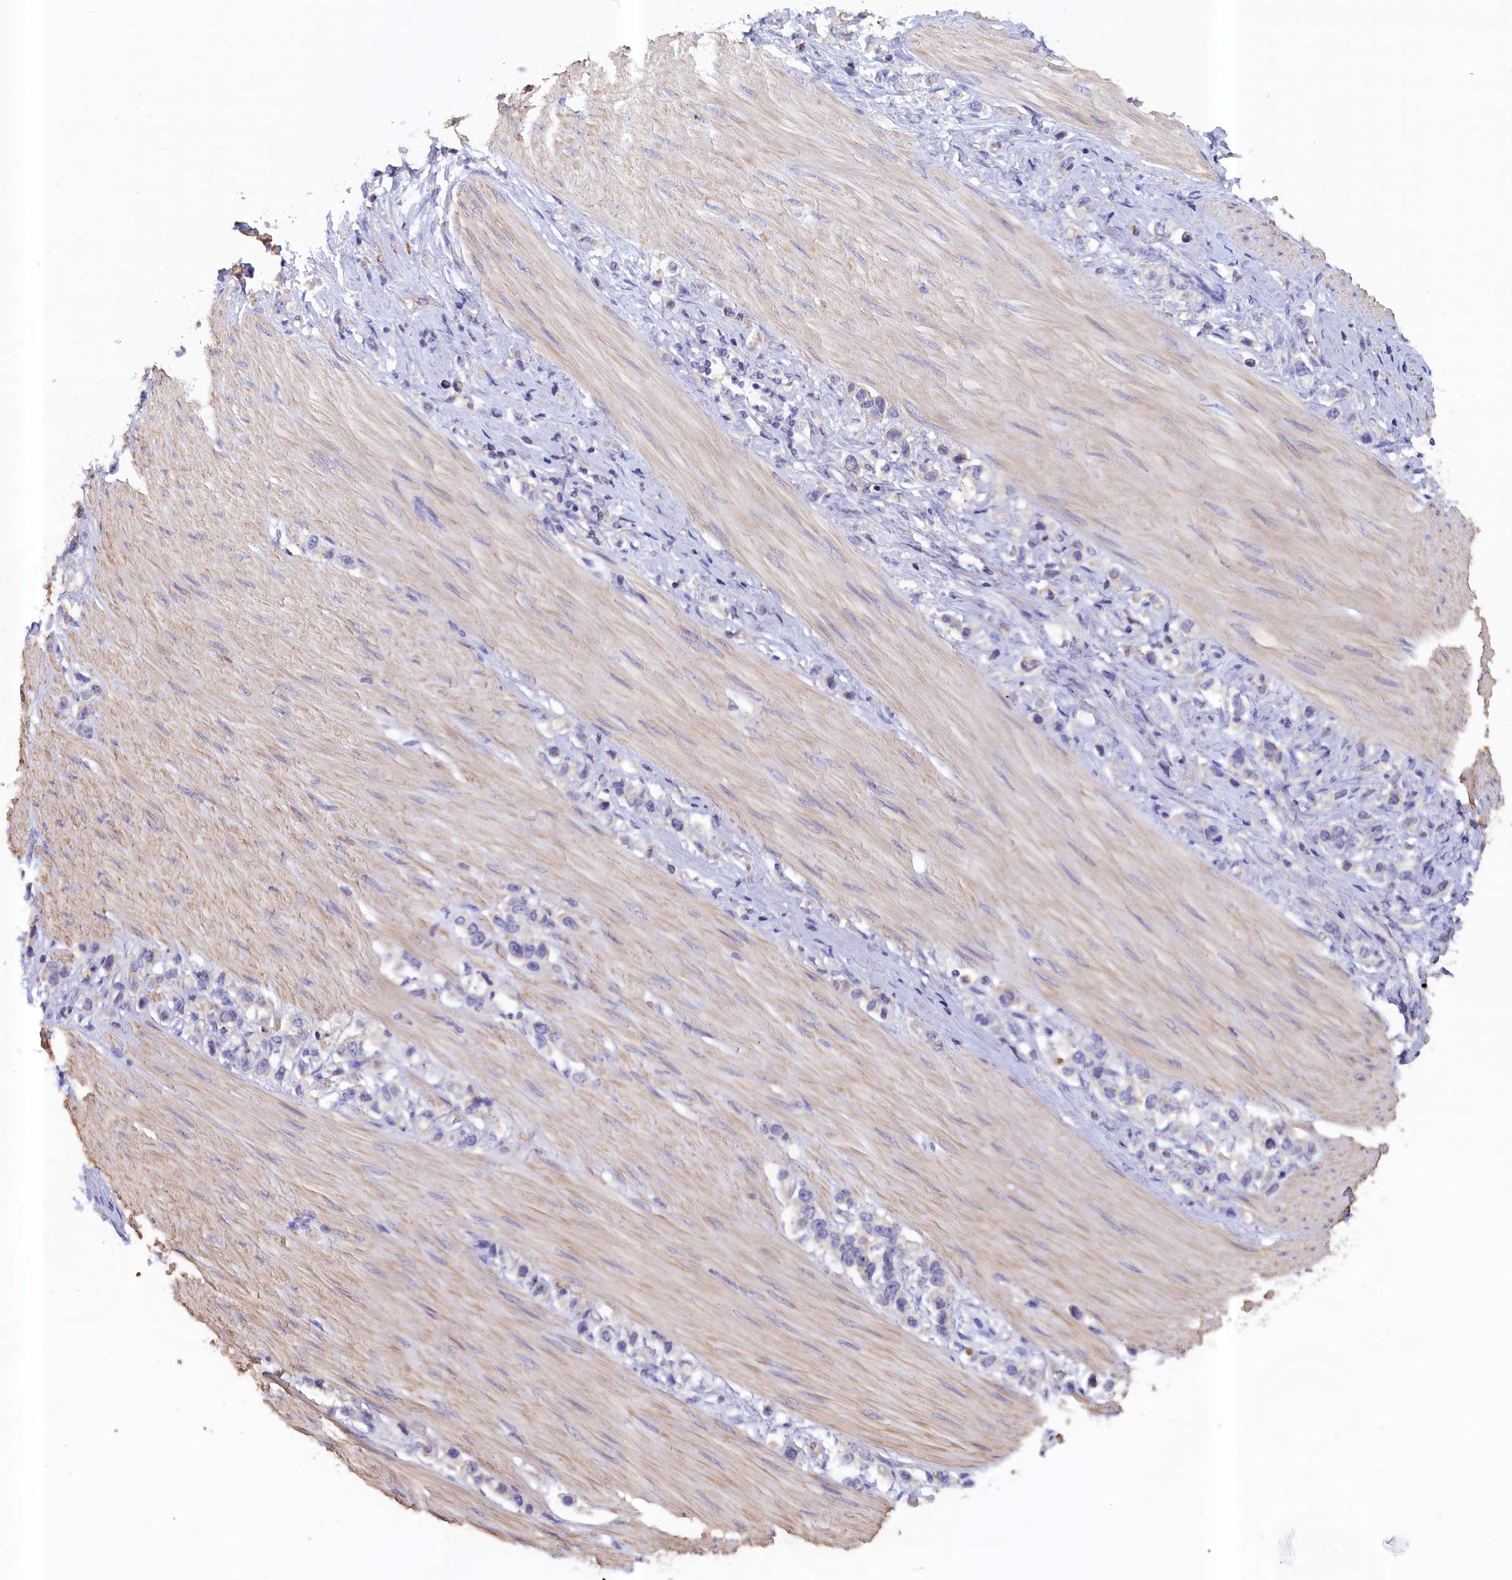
{"staining": {"intensity": "negative", "quantity": "none", "location": "none"}, "tissue": "stomach cancer", "cell_type": "Tumor cells", "image_type": "cancer", "snomed": [{"axis": "morphology", "description": "Adenocarcinoma, NOS"}, {"axis": "topography", "description": "Stomach"}], "caption": "This is a image of immunohistochemistry (IHC) staining of adenocarcinoma (stomach), which shows no staining in tumor cells.", "gene": "ANKRD2", "patient": {"sex": "female", "age": 65}}